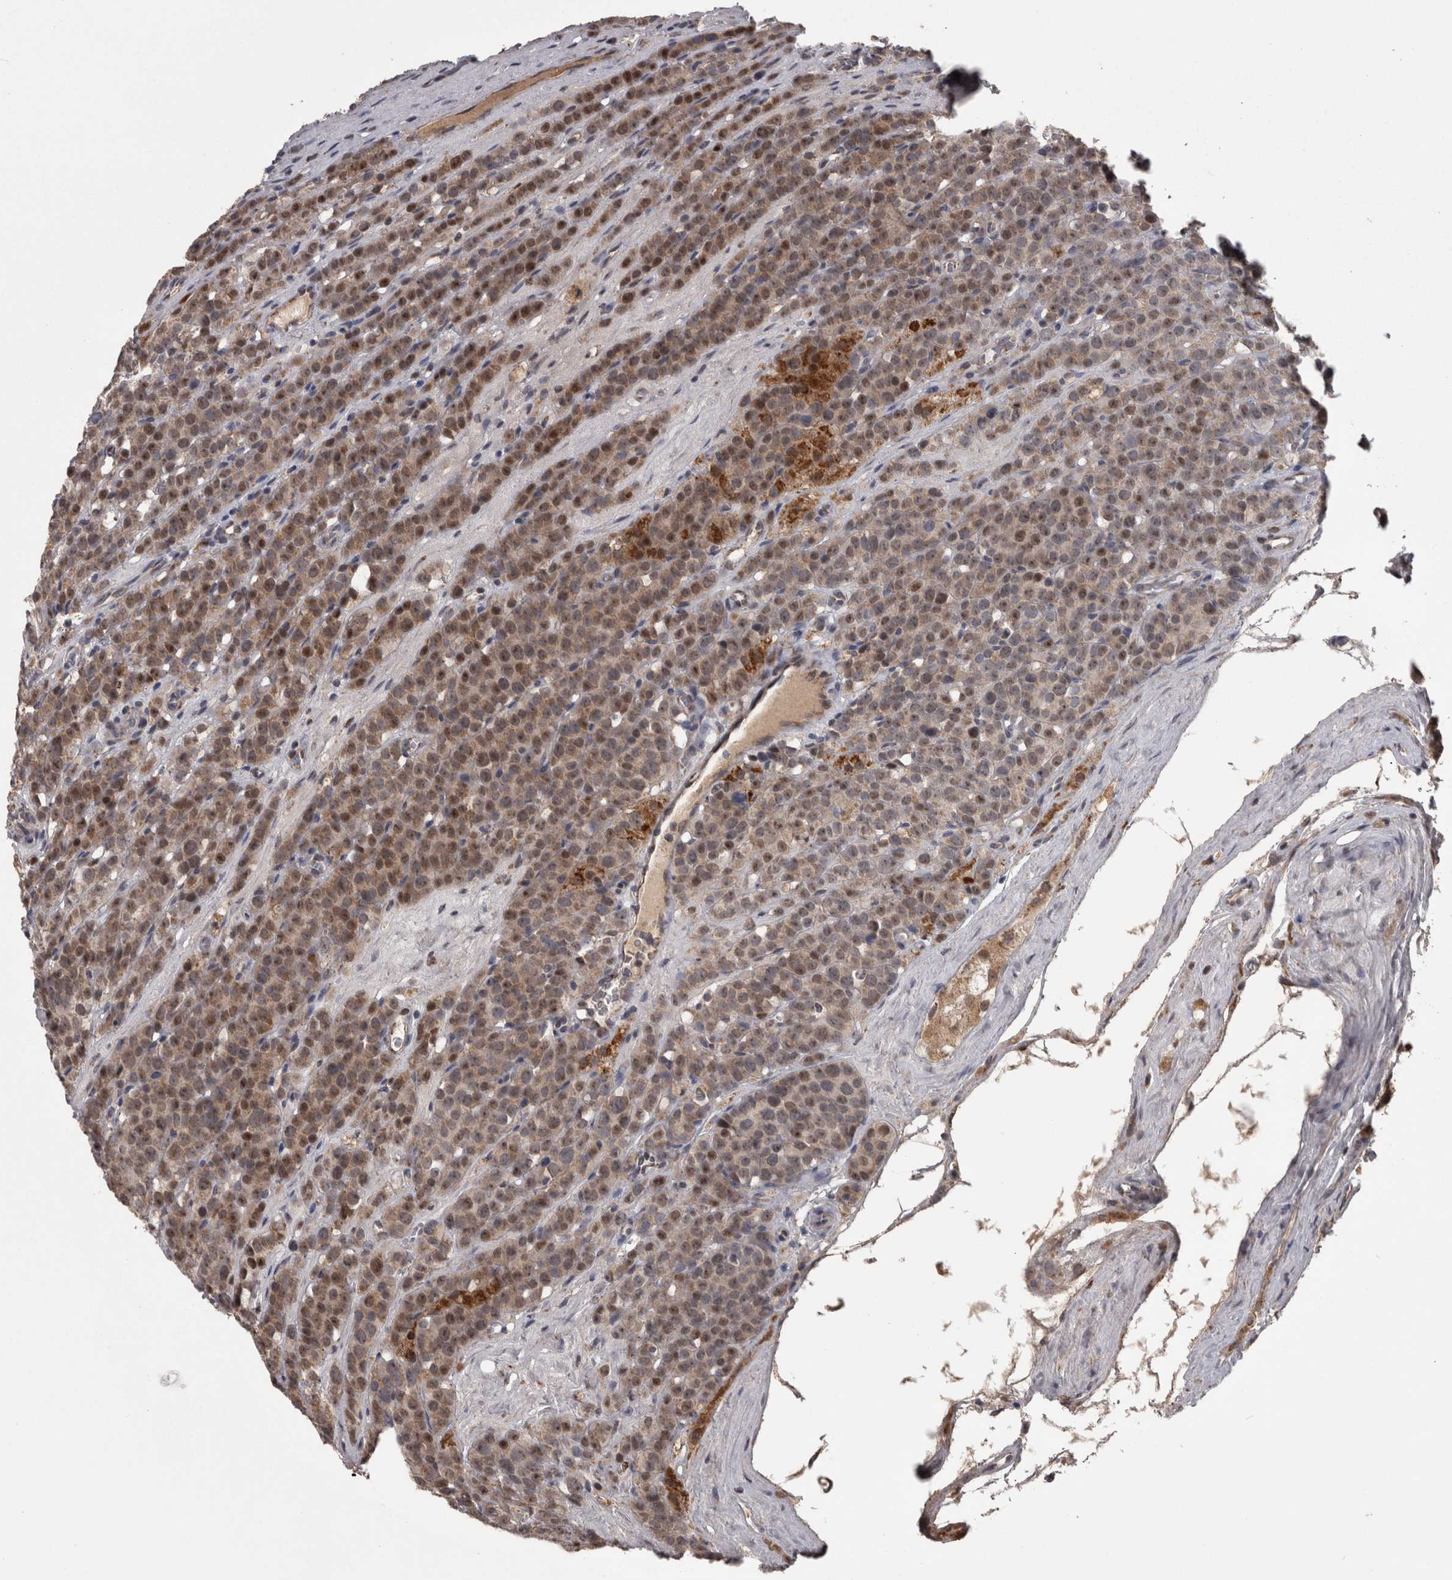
{"staining": {"intensity": "moderate", "quantity": ">75%", "location": "cytoplasmic/membranous,nuclear"}, "tissue": "testis cancer", "cell_type": "Tumor cells", "image_type": "cancer", "snomed": [{"axis": "morphology", "description": "Seminoma, NOS"}, {"axis": "topography", "description": "Testis"}], "caption": "High-power microscopy captured an IHC photomicrograph of testis cancer, revealing moderate cytoplasmic/membranous and nuclear positivity in about >75% of tumor cells.", "gene": "DBT", "patient": {"sex": "male", "age": 71}}